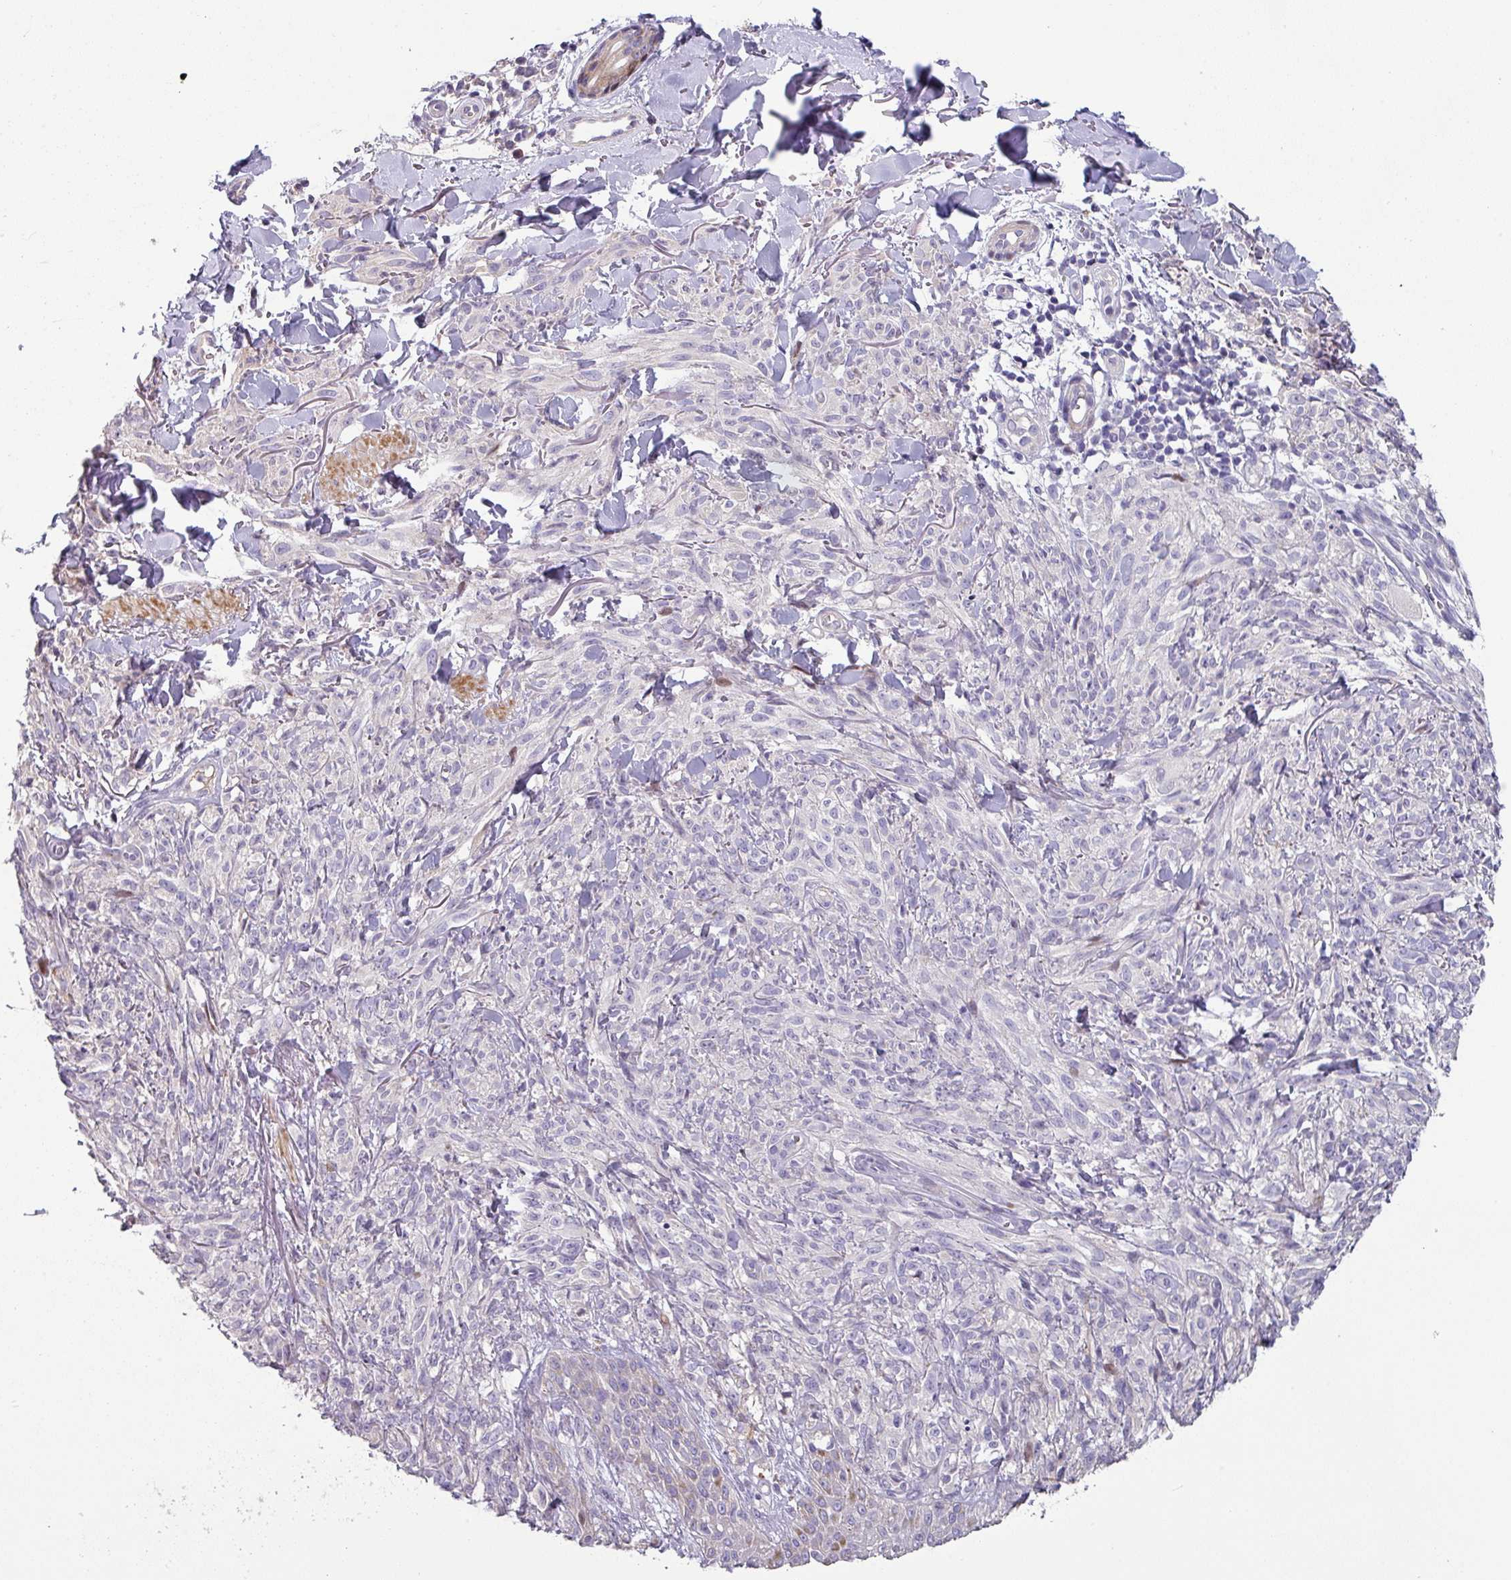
{"staining": {"intensity": "negative", "quantity": "none", "location": "none"}, "tissue": "melanoma", "cell_type": "Tumor cells", "image_type": "cancer", "snomed": [{"axis": "morphology", "description": "Malignant melanoma, NOS"}, {"axis": "topography", "description": "Skin of forearm"}], "caption": "An immunohistochemistry (IHC) histopathology image of malignant melanoma is shown. There is no staining in tumor cells of malignant melanoma.", "gene": "KLHL3", "patient": {"sex": "female", "age": 65}}